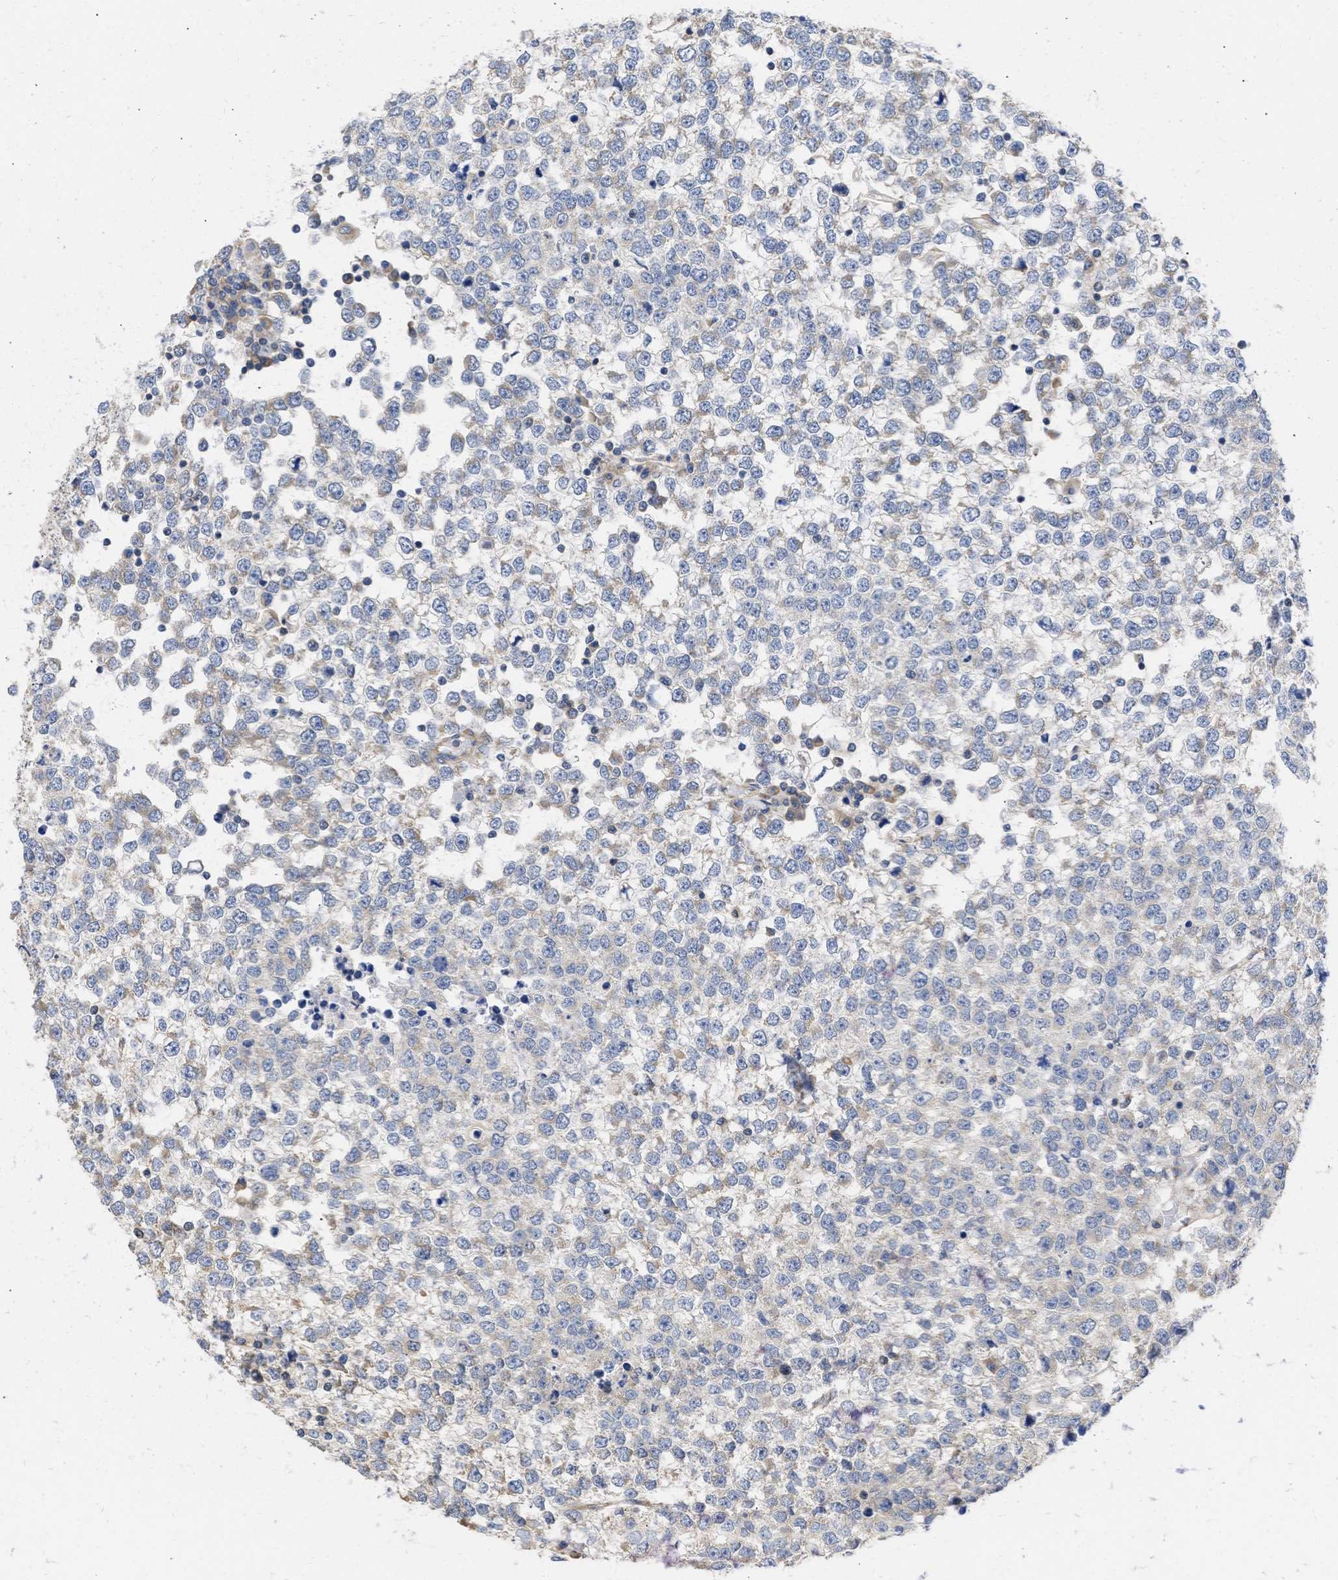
{"staining": {"intensity": "weak", "quantity": "<25%", "location": "cytoplasmic/membranous"}, "tissue": "testis cancer", "cell_type": "Tumor cells", "image_type": "cancer", "snomed": [{"axis": "morphology", "description": "Seminoma, NOS"}, {"axis": "topography", "description": "Testis"}], "caption": "Immunohistochemistry histopathology image of seminoma (testis) stained for a protein (brown), which displays no expression in tumor cells.", "gene": "MAP2K3", "patient": {"sex": "male", "age": 65}}